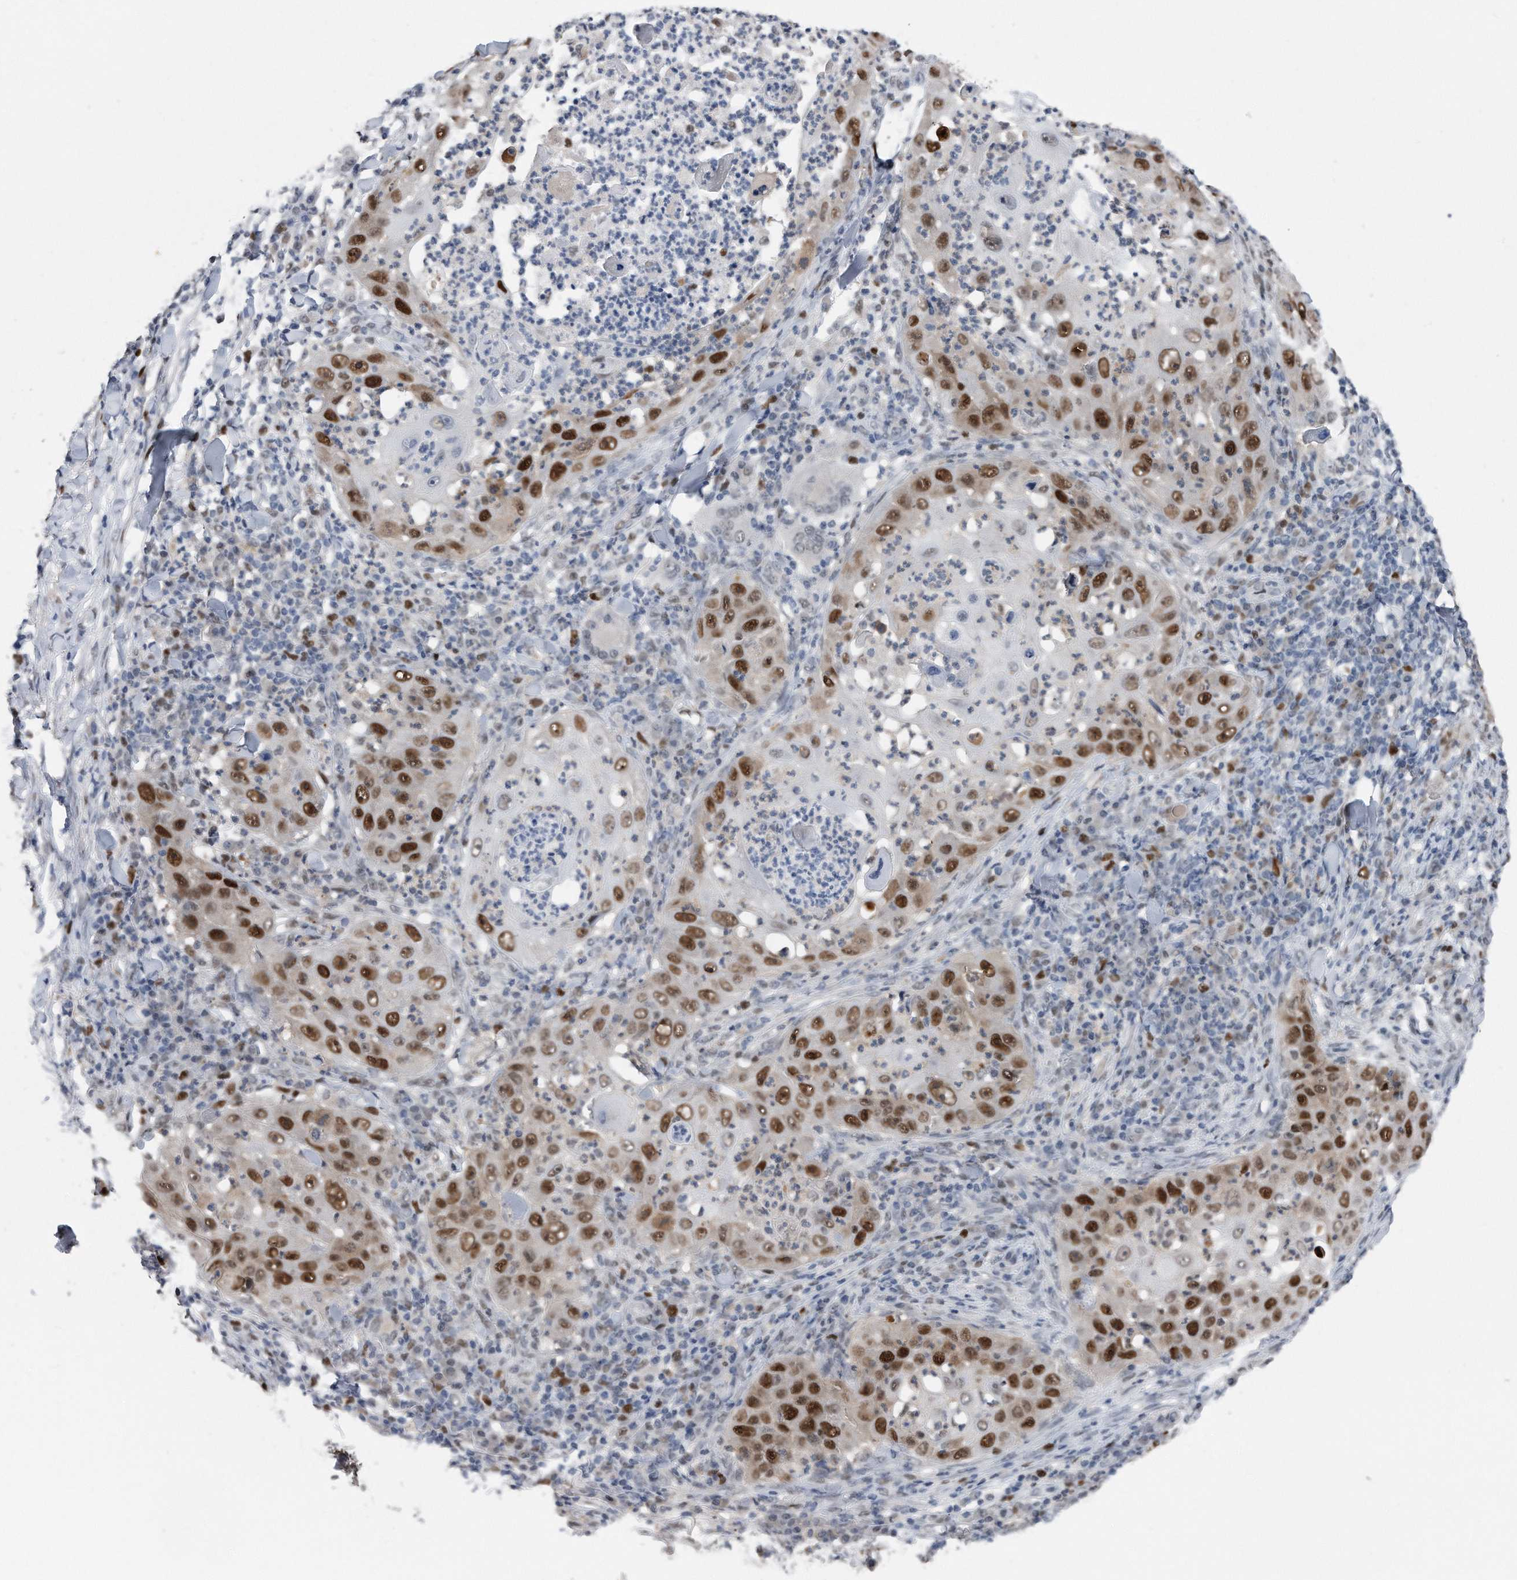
{"staining": {"intensity": "strong", "quantity": "25%-75%", "location": "nuclear"}, "tissue": "skin cancer", "cell_type": "Tumor cells", "image_type": "cancer", "snomed": [{"axis": "morphology", "description": "Squamous cell carcinoma, NOS"}, {"axis": "topography", "description": "Skin"}], "caption": "Immunohistochemical staining of squamous cell carcinoma (skin) demonstrates high levels of strong nuclear expression in approximately 25%-75% of tumor cells. Using DAB (3,3'-diaminobenzidine) (brown) and hematoxylin (blue) stains, captured at high magnification using brightfield microscopy.", "gene": "PCNA", "patient": {"sex": "female", "age": 44}}